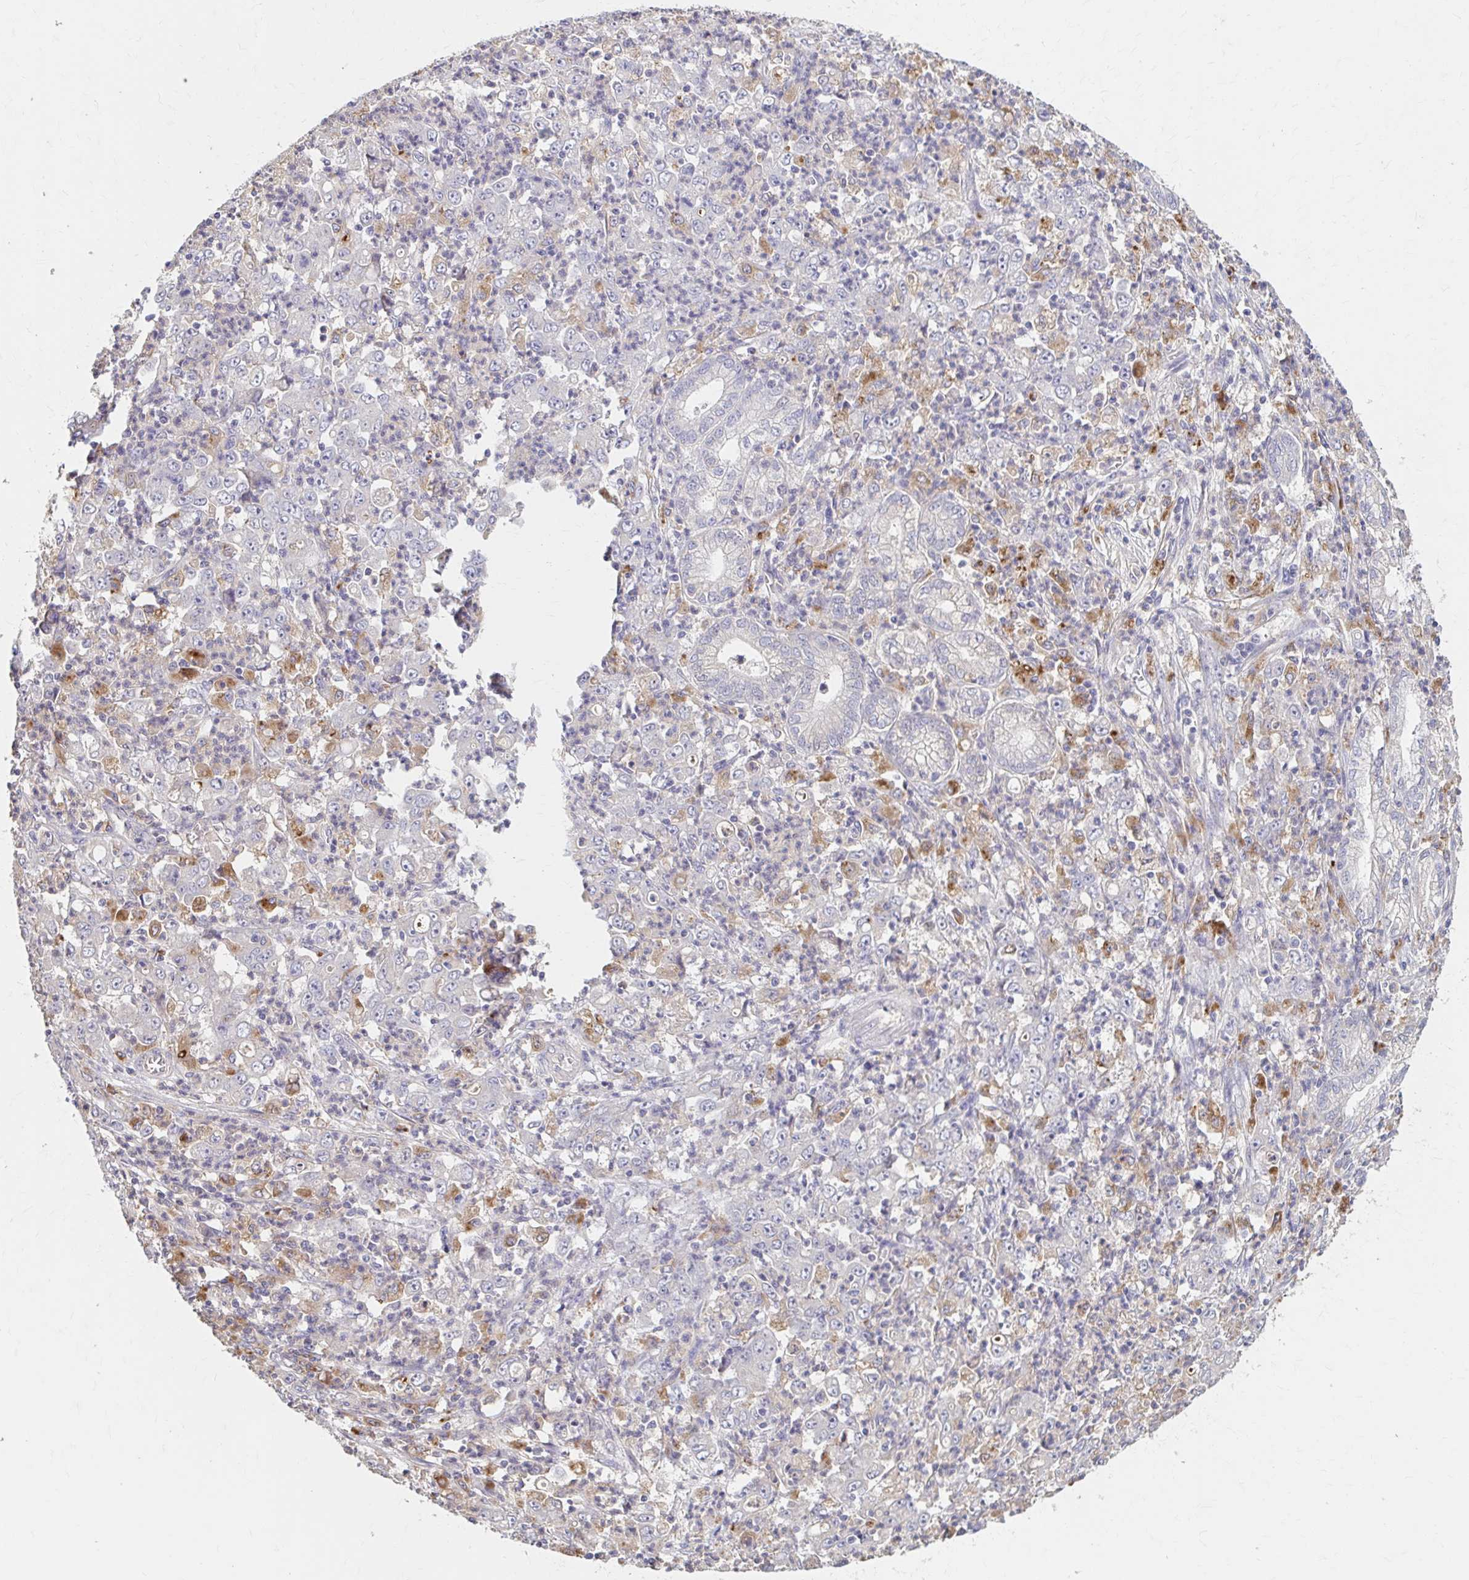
{"staining": {"intensity": "negative", "quantity": "none", "location": "none"}, "tissue": "stomach cancer", "cell_type": "Tumor cells", "image_type": "cancer", "snomed": [{"axis": "morphology", "description": "Adenocarcinoma, NOS"}, {"axis": "topography", "description": "Stomach, lower"}], "caption": "Immunohistochemistry (IHC) histopathology image of neoplastic tissue: human adenocarcinoma (stomach) stained with DAB (3,3'-diaminobenzidine) reveals no significant protein expression in tumor cells.", "gene": "HMGCS2", "patient": {"sex": "female", "age": 71}}